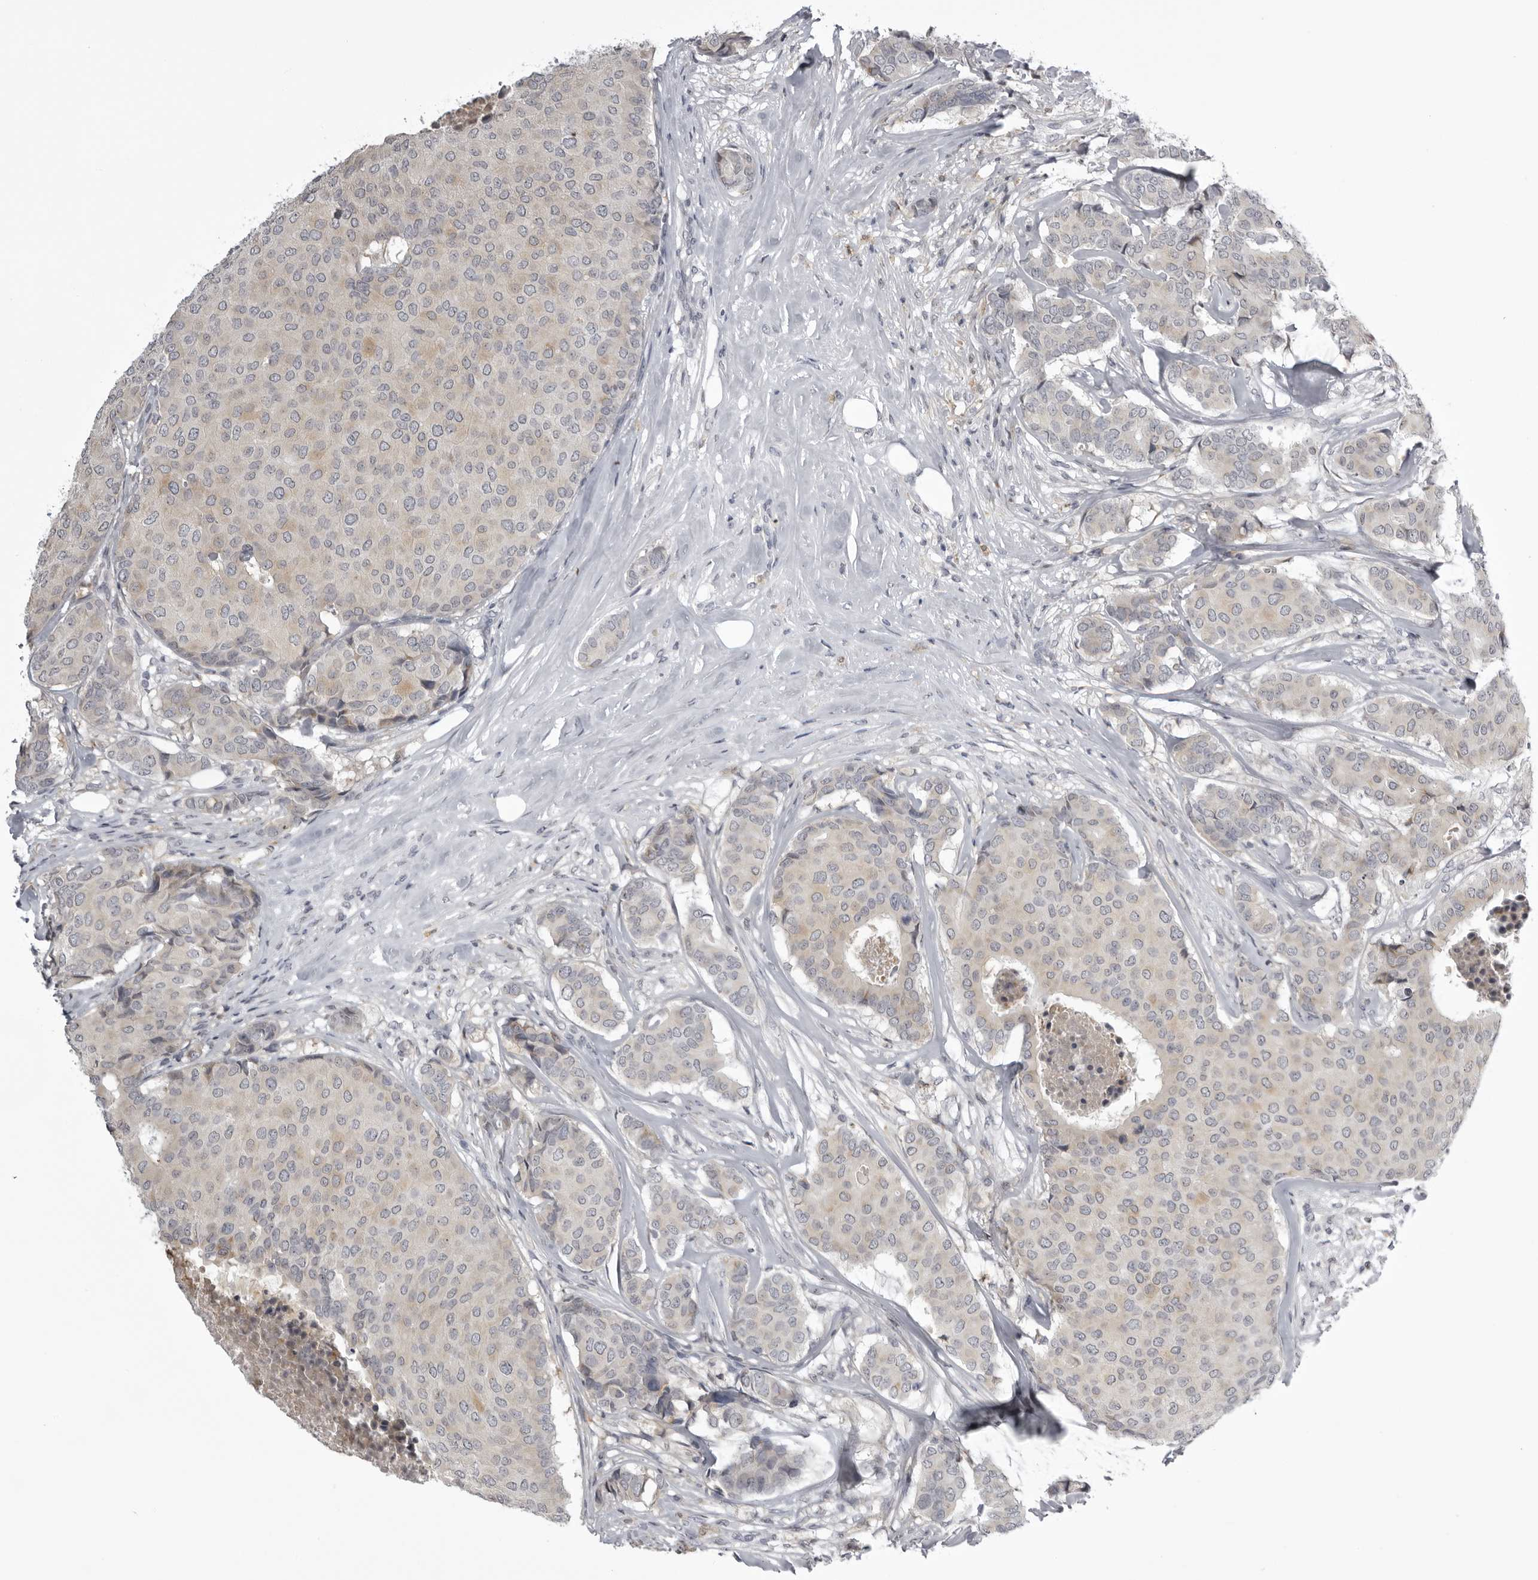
{"staining": {"intensity": "negative", "quantity": "none", "location": "none"}, "tissue": "breast cancer", "cell_type": "Tumor cells", "image_type": "cancer", "snomed": [{"axis": "morphology", "description": "Duct carcinoma"}, {"axis": "topography", "description": "Breast"}], "caption": "Tumor cells are negative for brown protein staining in breast cancer (intraductal carcinoma).", "gene": "NCEH1", "patient": {"sex": "female", "age": 75}}